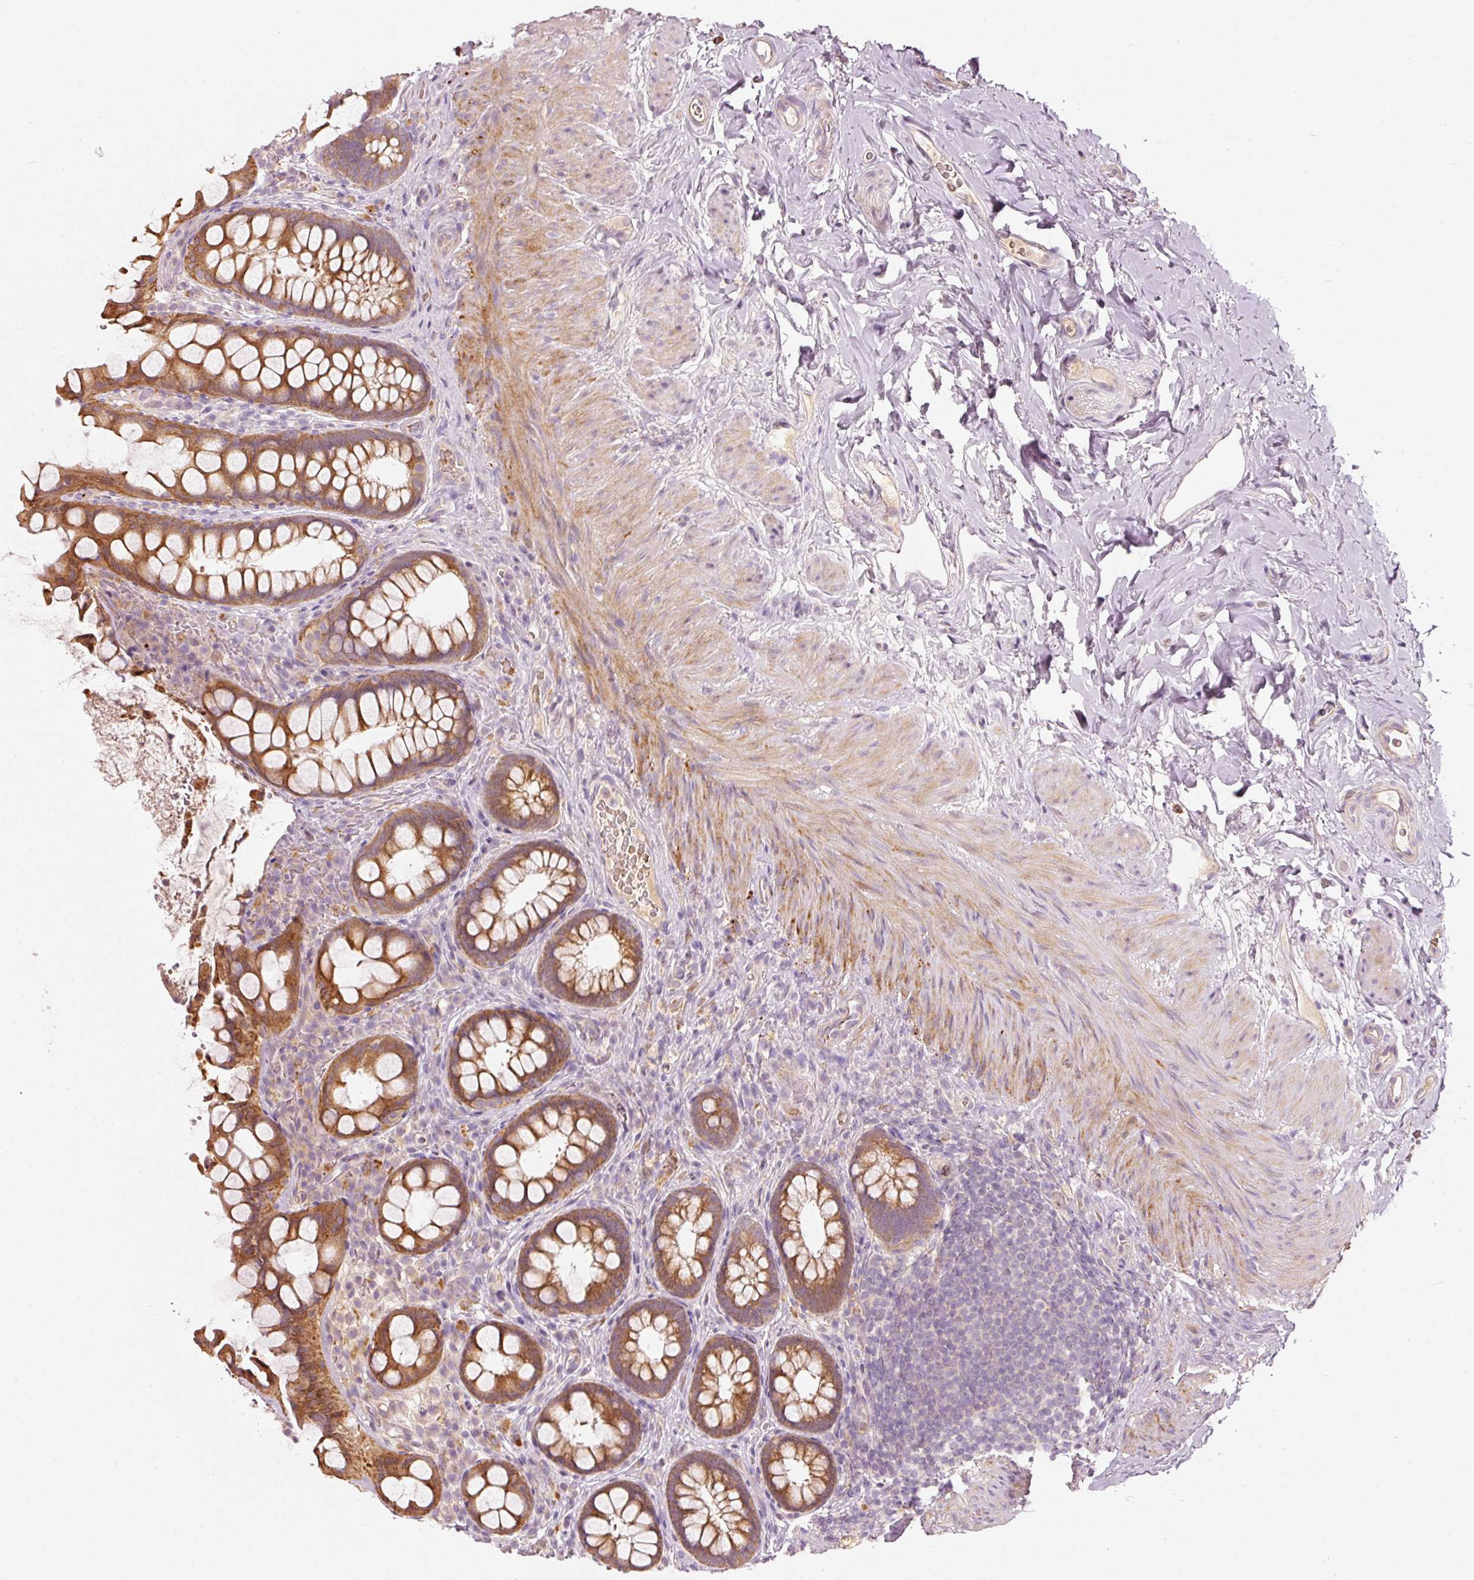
{"staining": {"intensity": "moderate", "quantity": ">75%", "location": "cytoplasmic/membranous"}, "tissue": "rectum", "cell_type": "Glandular cells", "image_type": "normal", "snomed": [{"axis": "morphology", "description": "Normal tissue, NOS"}, {"axis": "topography", "description": "Rectum"}, {"axis": "topography", "description": "Peripheral nerve tissue"}], "caption": "Immunohistochemistry (IHC) (DAB) staining of benign rectum demonstrates moderate cytoplasmic/membranous protein staining in approximately >75% of glandular cells. (DAB = brown stain, brightfield microscopy at high magnification).", "gene": "KLHL21", "patient": {"sex": "female", "age": 69}}